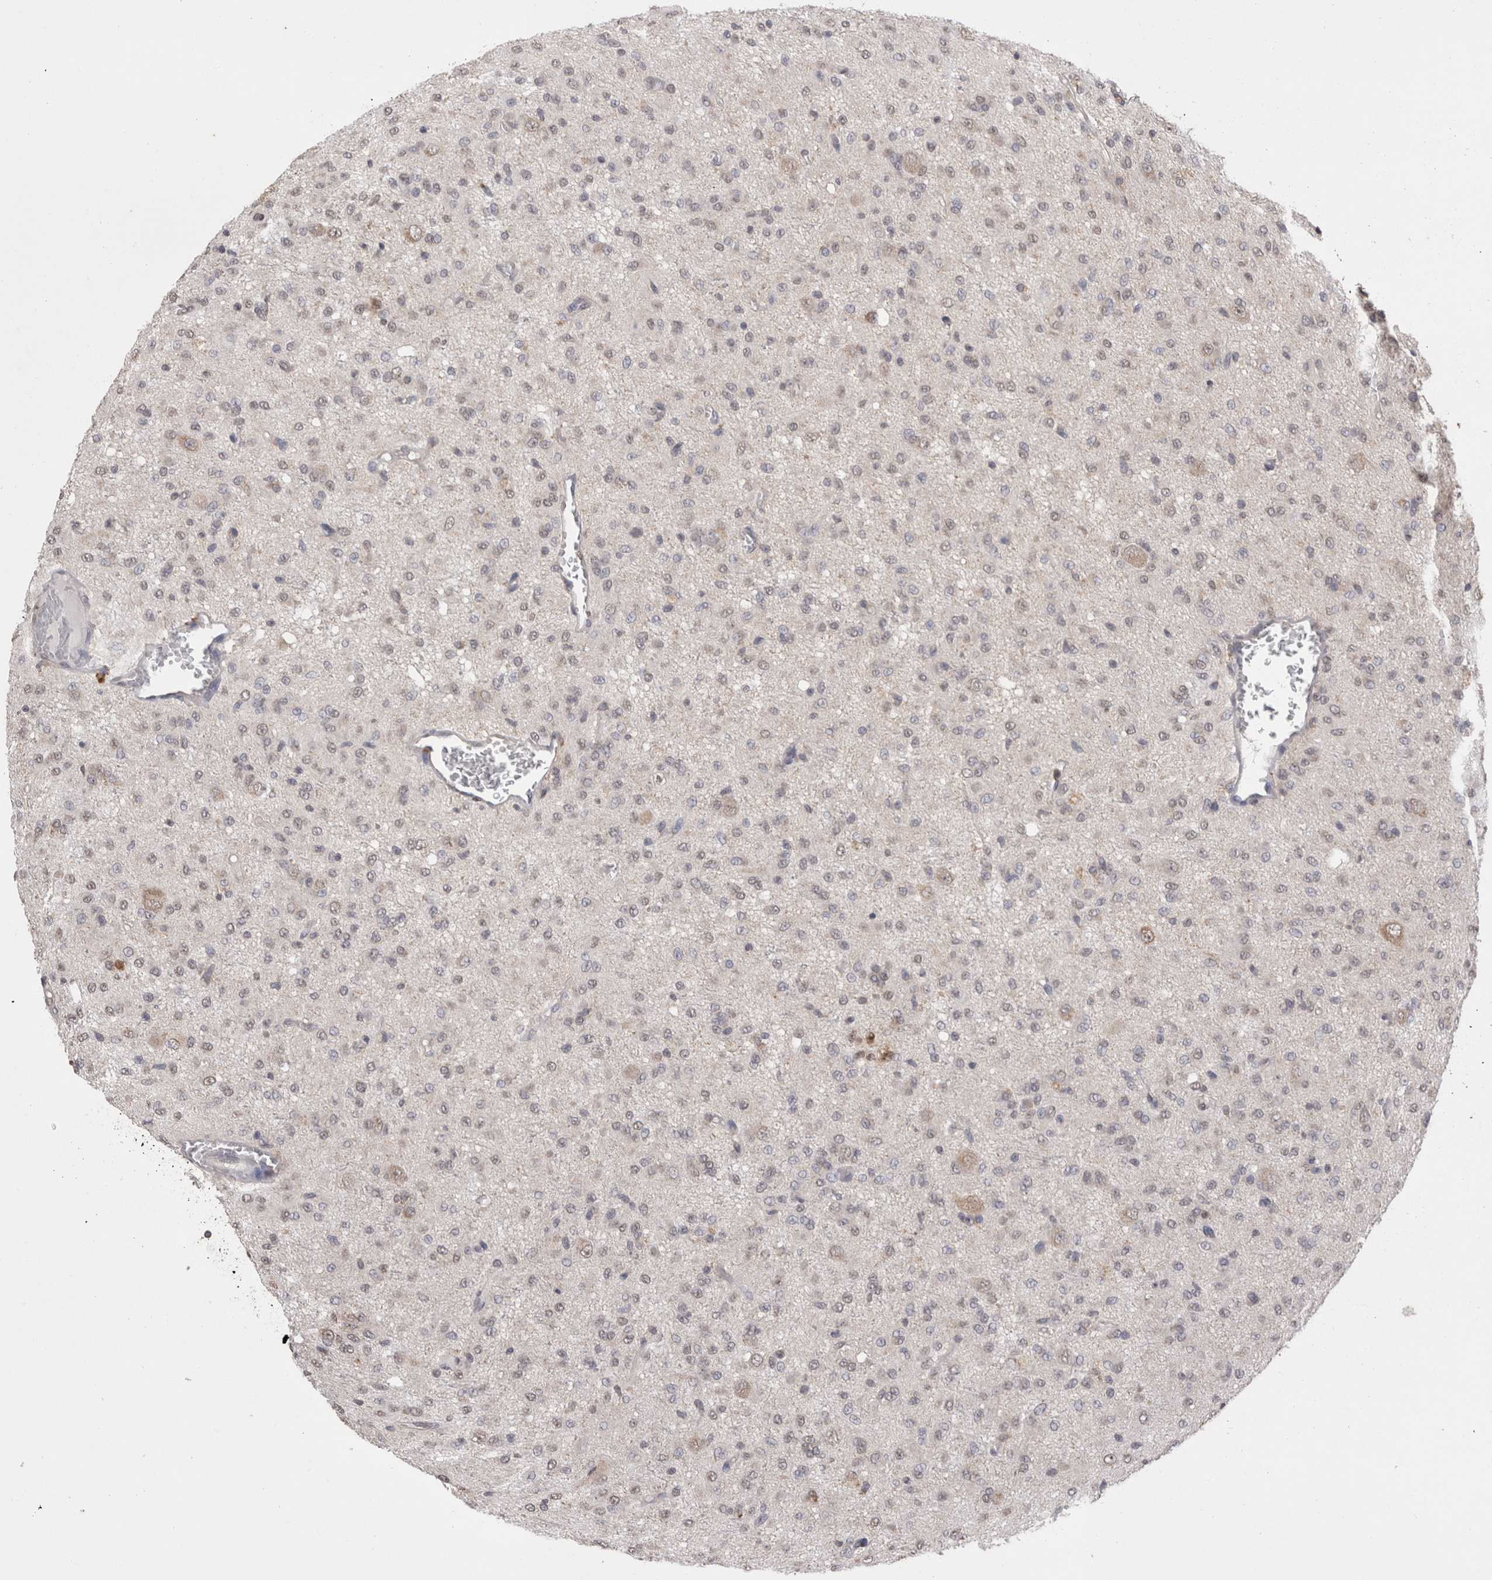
{"staining": {"intensity": "negative", "quantity": "none", "location": "none"}, "tissue": "glioma", "cell_type": "Tumor cells", "image_type": "cancer", "snomed": [{"axis": "morphology", "description": "Glioma, malignant, High grade"}, {"axis": "topography", "description": "Brain"}], "caption": "Glioma stained for a protein using immunohistochemistry displays no positivity tumor cells.", "gene": "GRK5", "patient": {"sex": "female", "age": 59}}